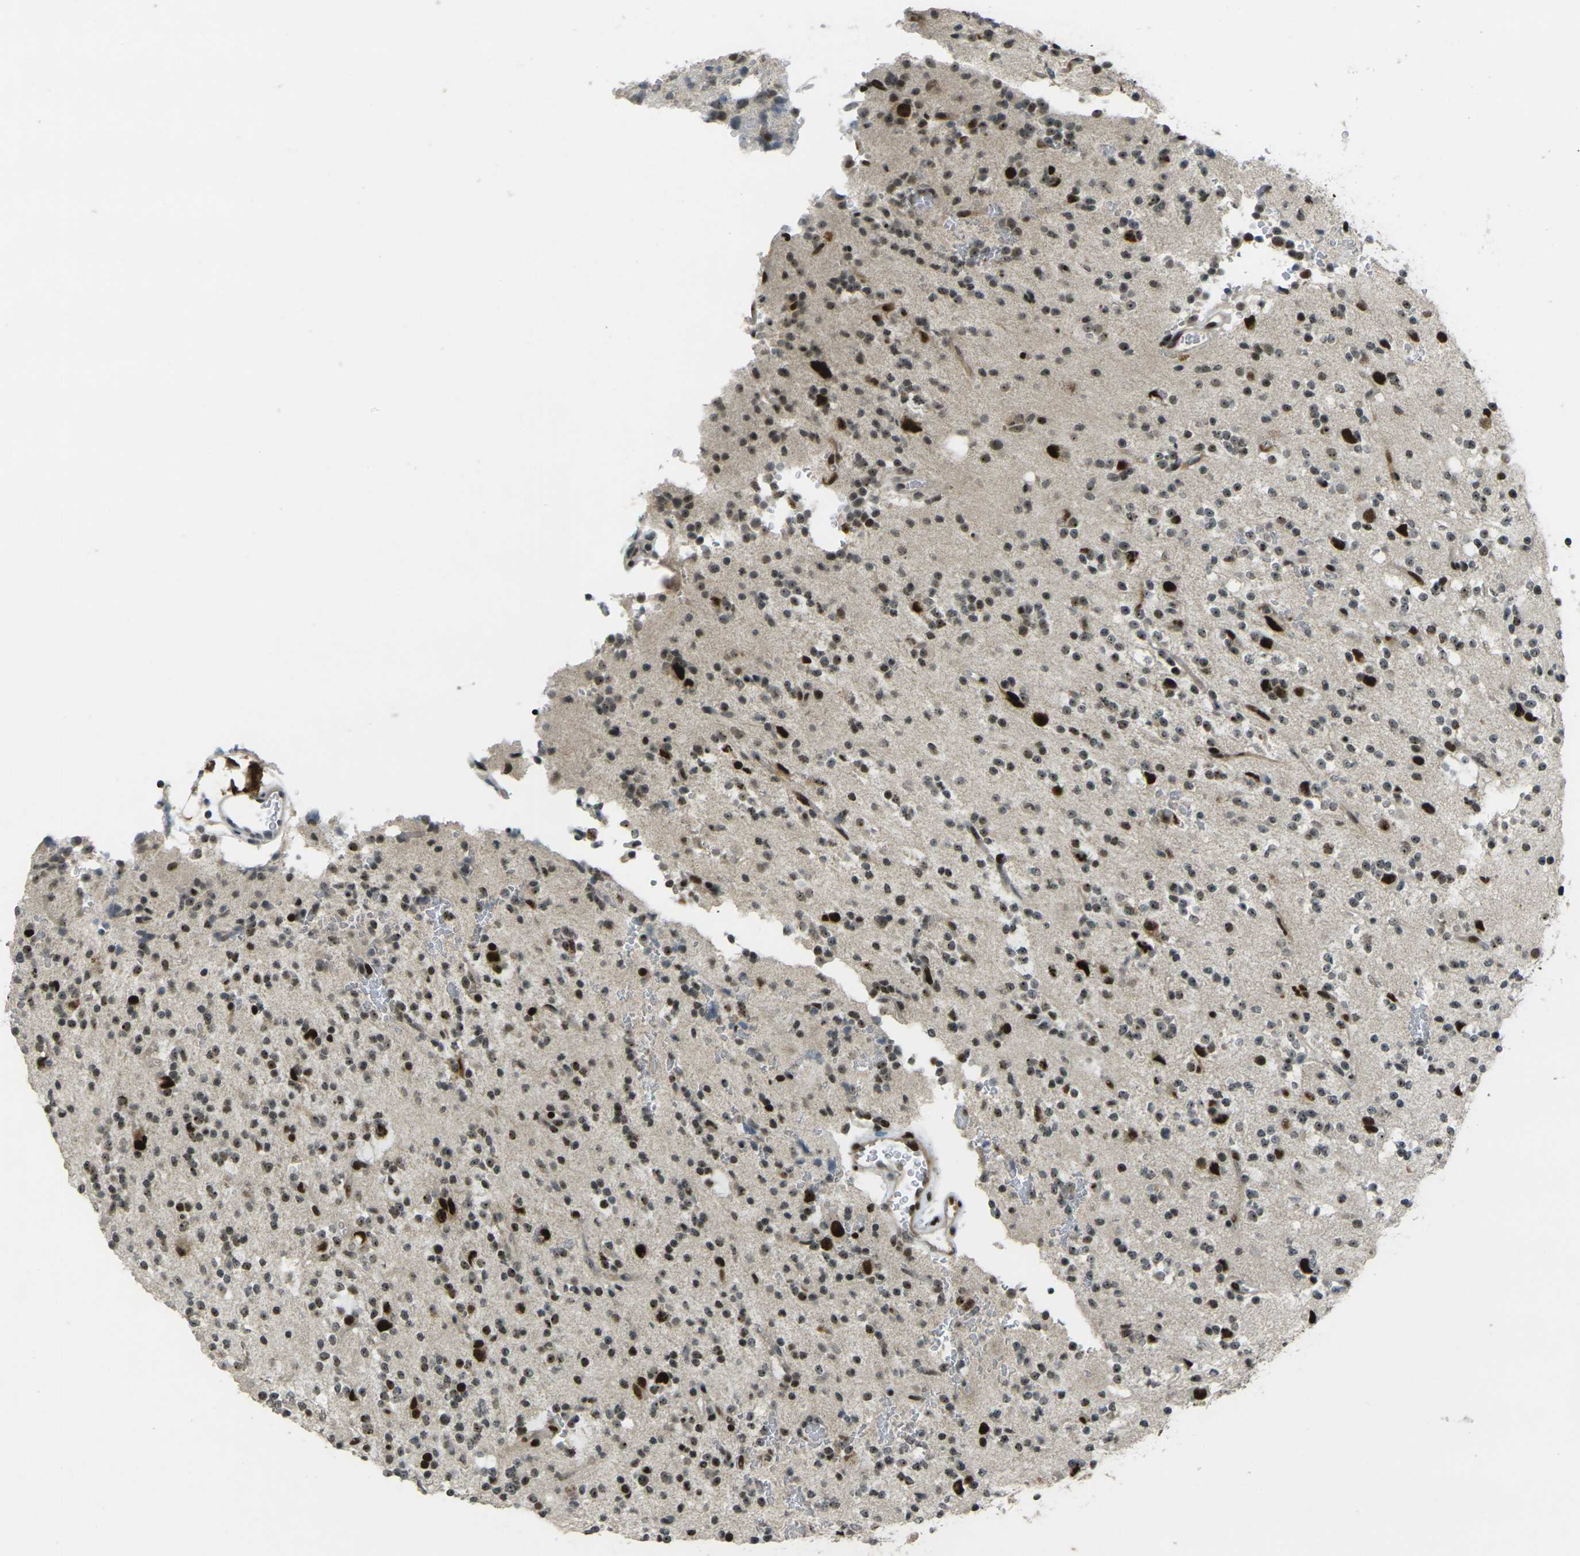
{"staining": {"intensity": "strong", "quantity": ">75%", "location": "nuclear"}, "tissue": "glioma", "cell_type": "Tumor cells", "image_type": "cancer", "snomed": [{"axis": "morphology", "description": "Glioma, malignant, High grade"}, {"axis": "topography", "description": "Brain"}], "caption": "Tumor cells demonstrate high levels of strong nuclear expression in about >75% of cells in human glioma. Using DAB (brown) and hematoxylin (blue) stains, captured at high magnification using brightfield microscopy.", "gene": "UBE2C", "patient": {"sex": "male", "age": 47}}